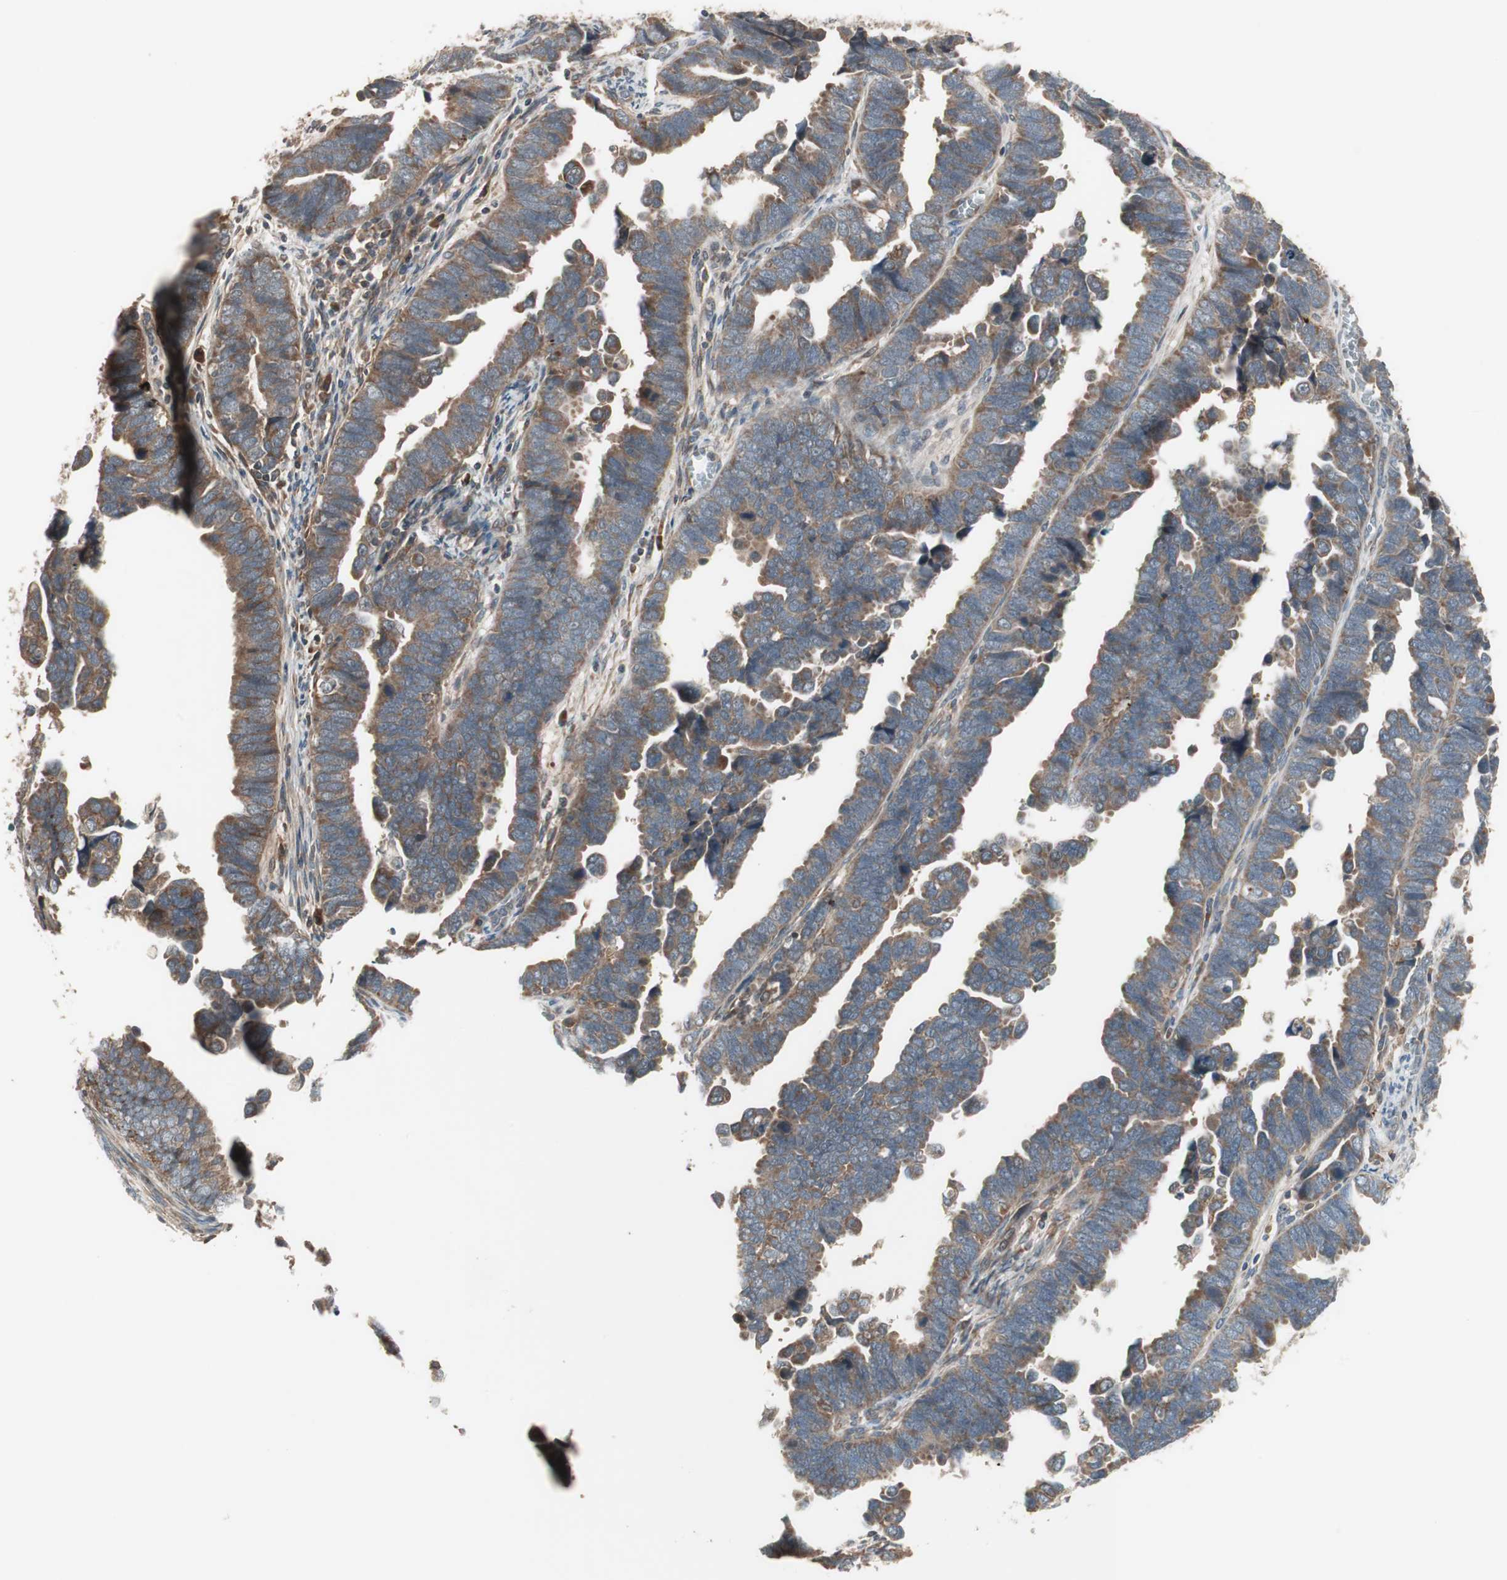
{"staining": {"intensity": "weak", "quantity": ">75%", "location": "cytoplasmic/membranous"}, "tissue": "endometrial cancer", "cell_type": "Tumor cells", "image_type": "cancer", "snomed": [{"axis": "morphology", "description": "Adenocarcinoma, NOS"}, {"axis": "topography", "description": "Endometrium"}], "caption": "Protein staining exhibits weak cytoplasmic/membranous expression in approximately >75% of tumor cells in endometrial cancer. Nuclei are stained in blue.", "gene": "SFRP1", "patient": {"sex": "female", "age": 75}}